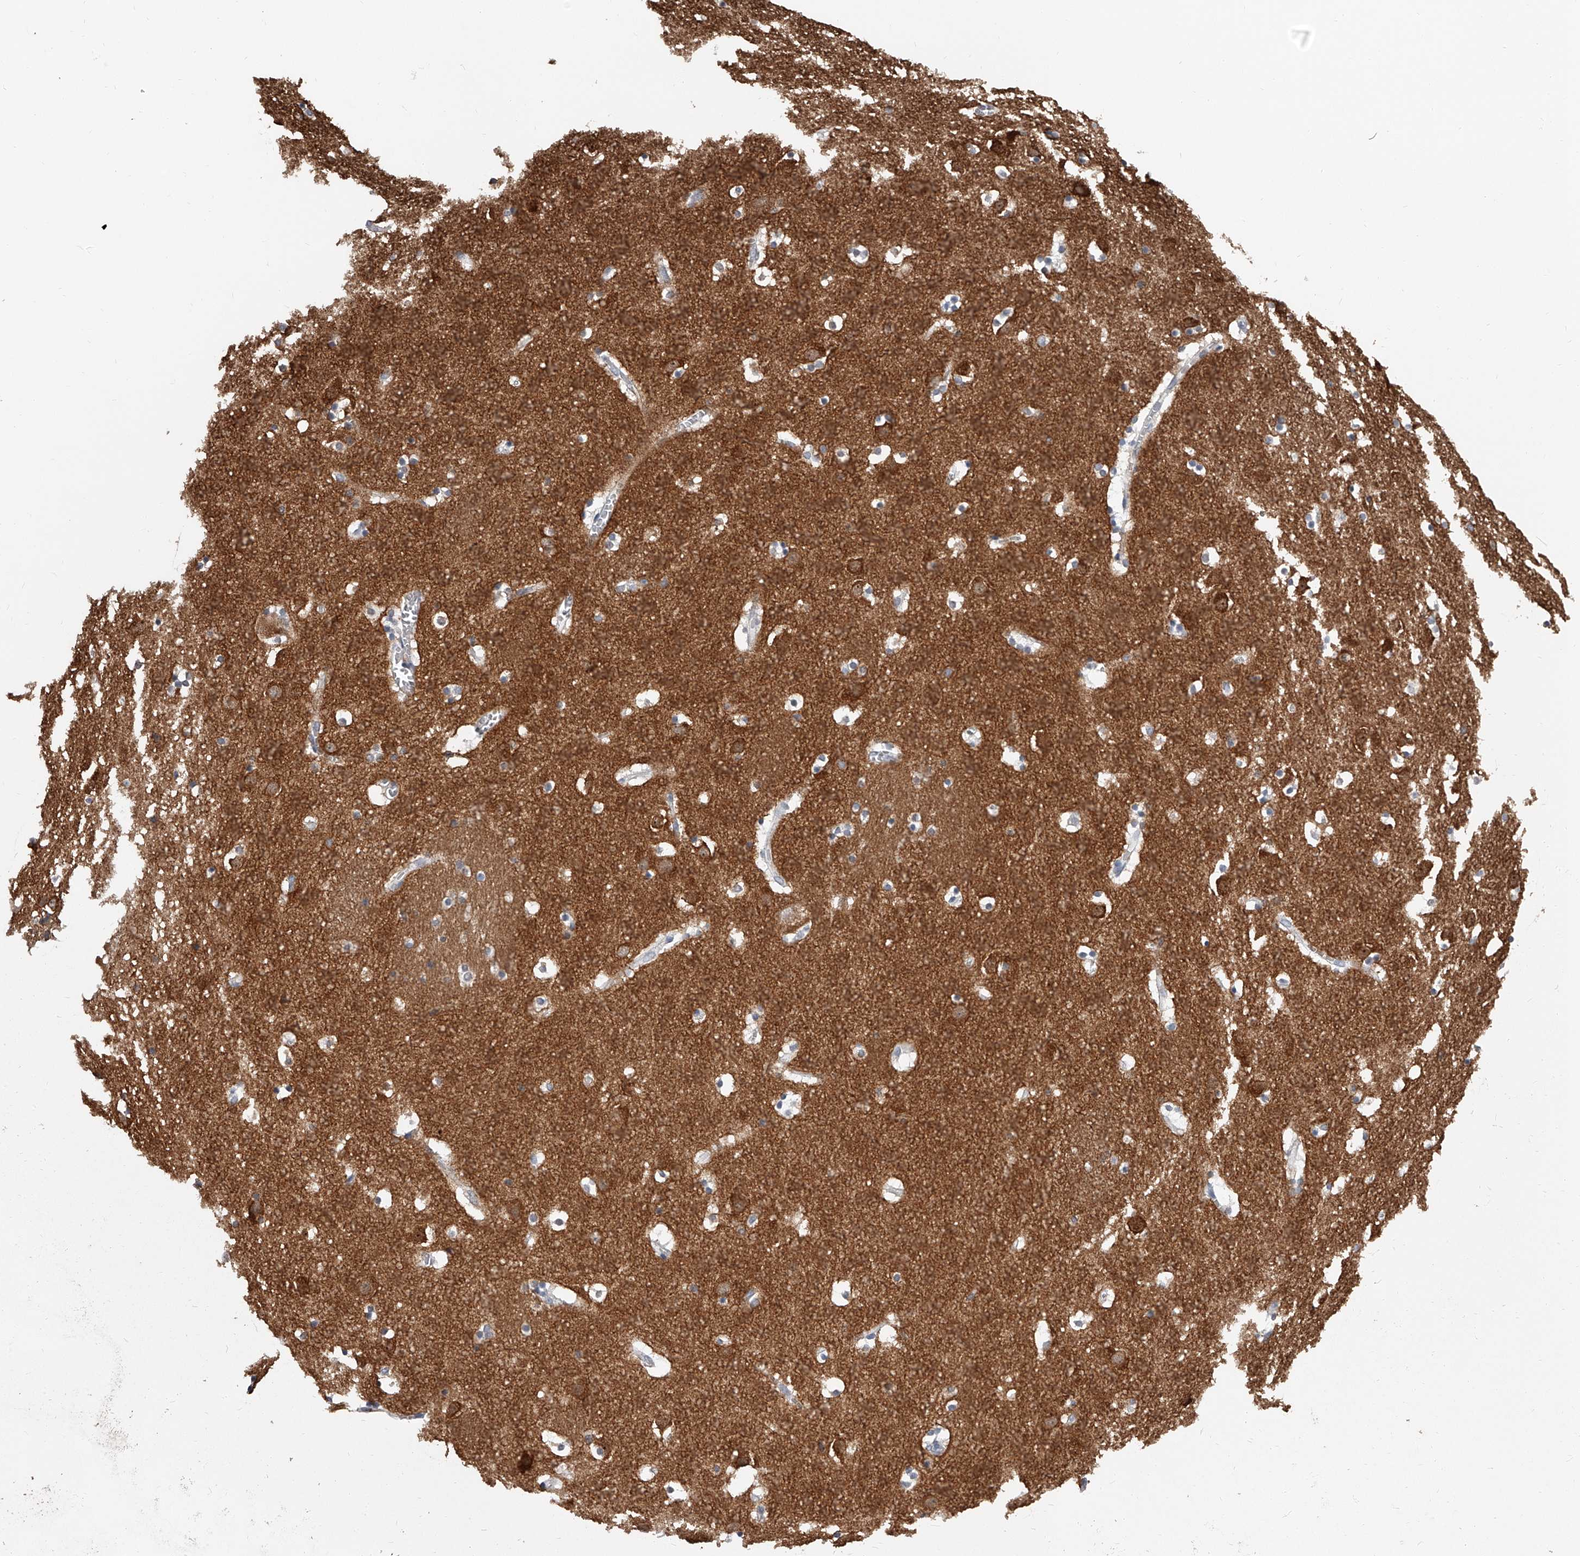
{"staining": {"intensity": "weak", "quantity": "25%-75%", "location": "cytoplasmic/membranous"}, "tissue": "caudate", "cell_type": "Glial cells", "image_type": "normal", "snomed": [{"axis": "morphology", "description": "Normal tissue, NOS"}, {"axis": "topography", "description": "Lateral ventricle wall"}], "caption": "The histopathology image displays immunohistochemical staining of unremarkable caudate. There is weak cytoplasmic/membranous staining is present in about 25%-75% of glial cells.", "gene": "PACSIN1", "patient": {"sex": "male", "age": 45}}